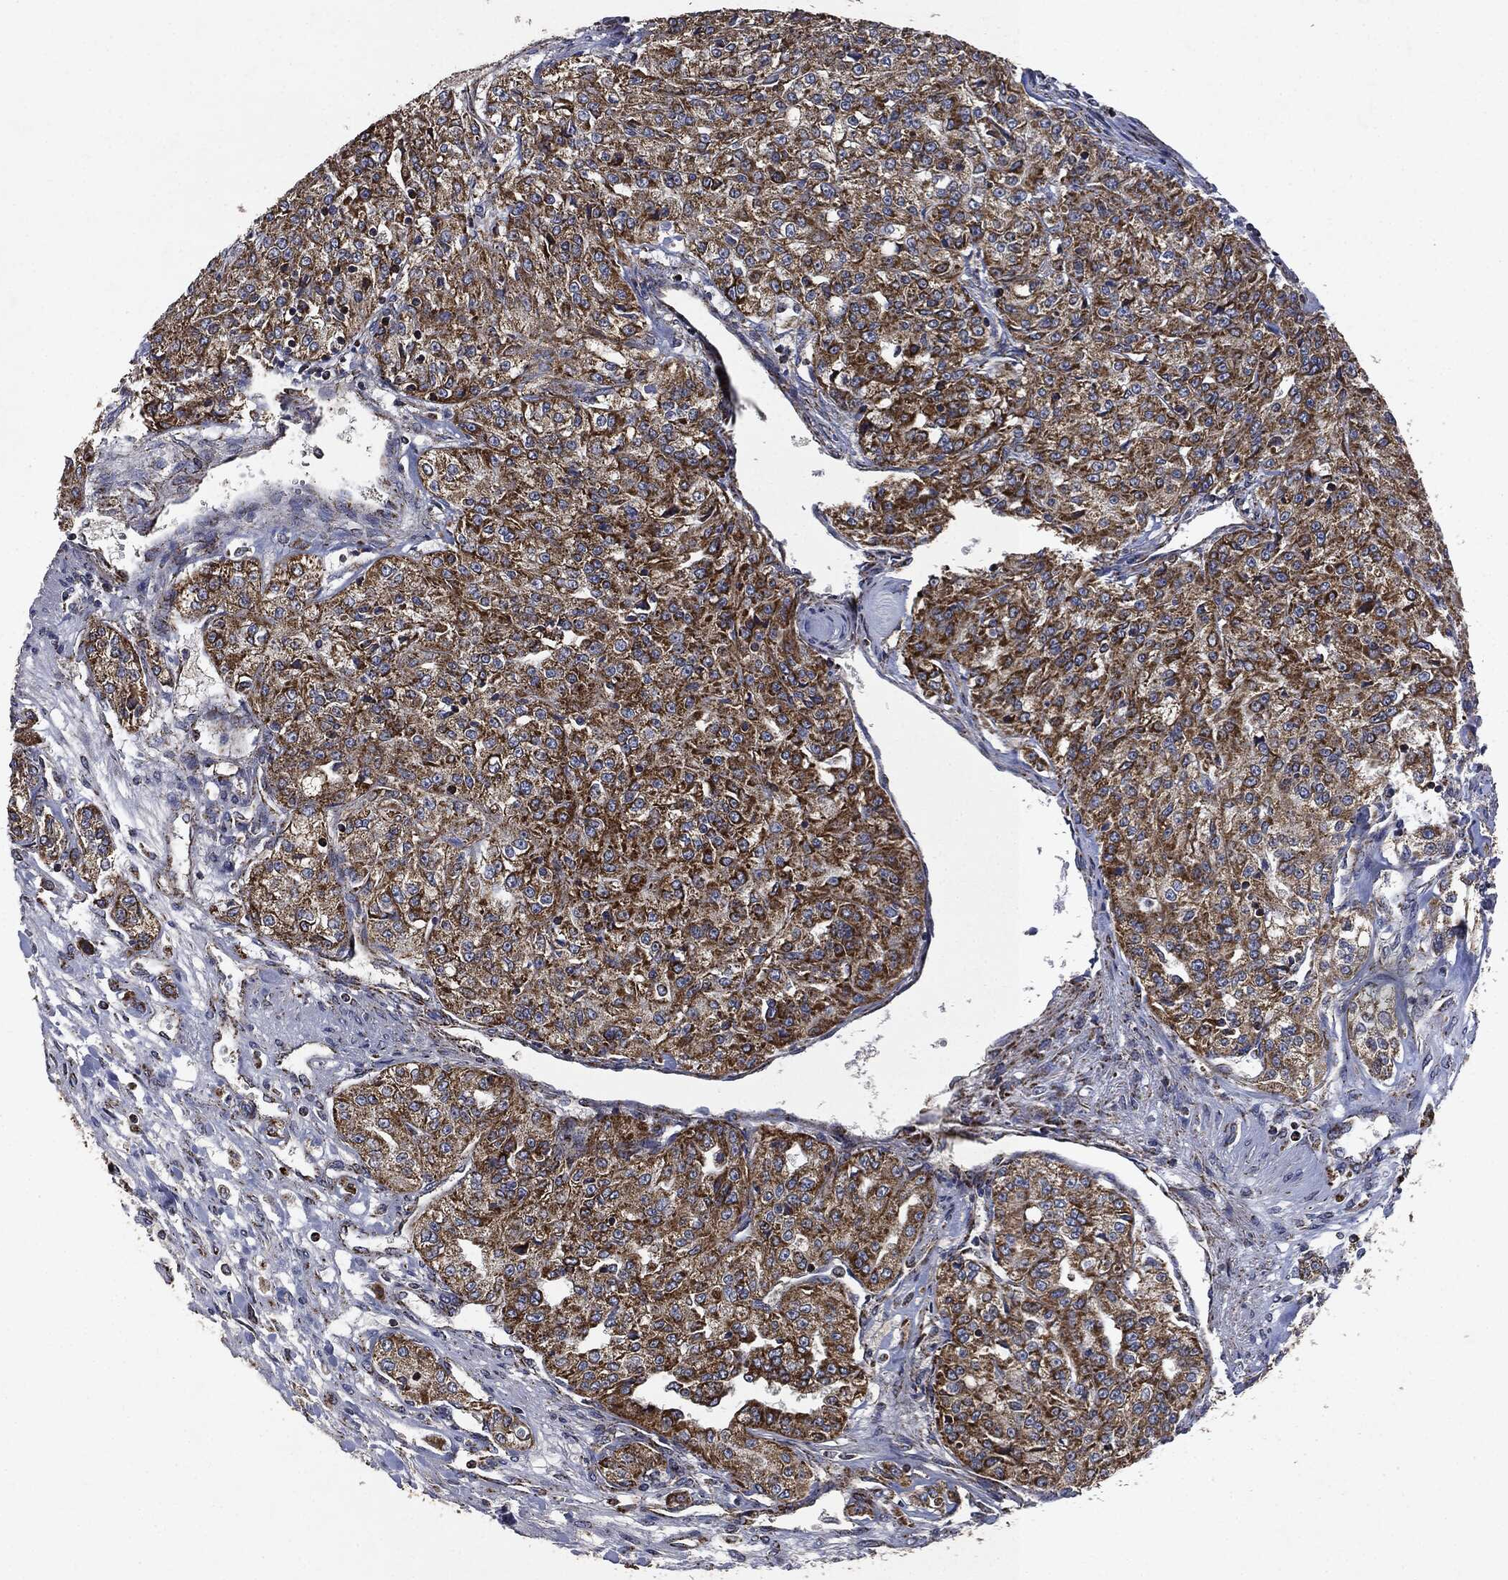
{"staining": {"intensity": "moderate", "quantity": ">75%", "location": "cytoplasmic/membranous"}, "tissue": "renal cancer", "cell_type": "Tumor cells", "image_type": "cancer", "snomed": [{"axis": "morphology", "description": "Adenocarcinoma, NOS"}, {"axis": "topography", "description": "Kidney"}], "caption": "Immunohistochemistry (IHC) histopathology image of human renal adenocarcinoma stained for a protein (brown), which displays medium levels of moderate cytoplasmic/membranous staining in about >75% of tumor cells.", "gene": "RYK", "patient": {"sex": "female", "age": 63}}